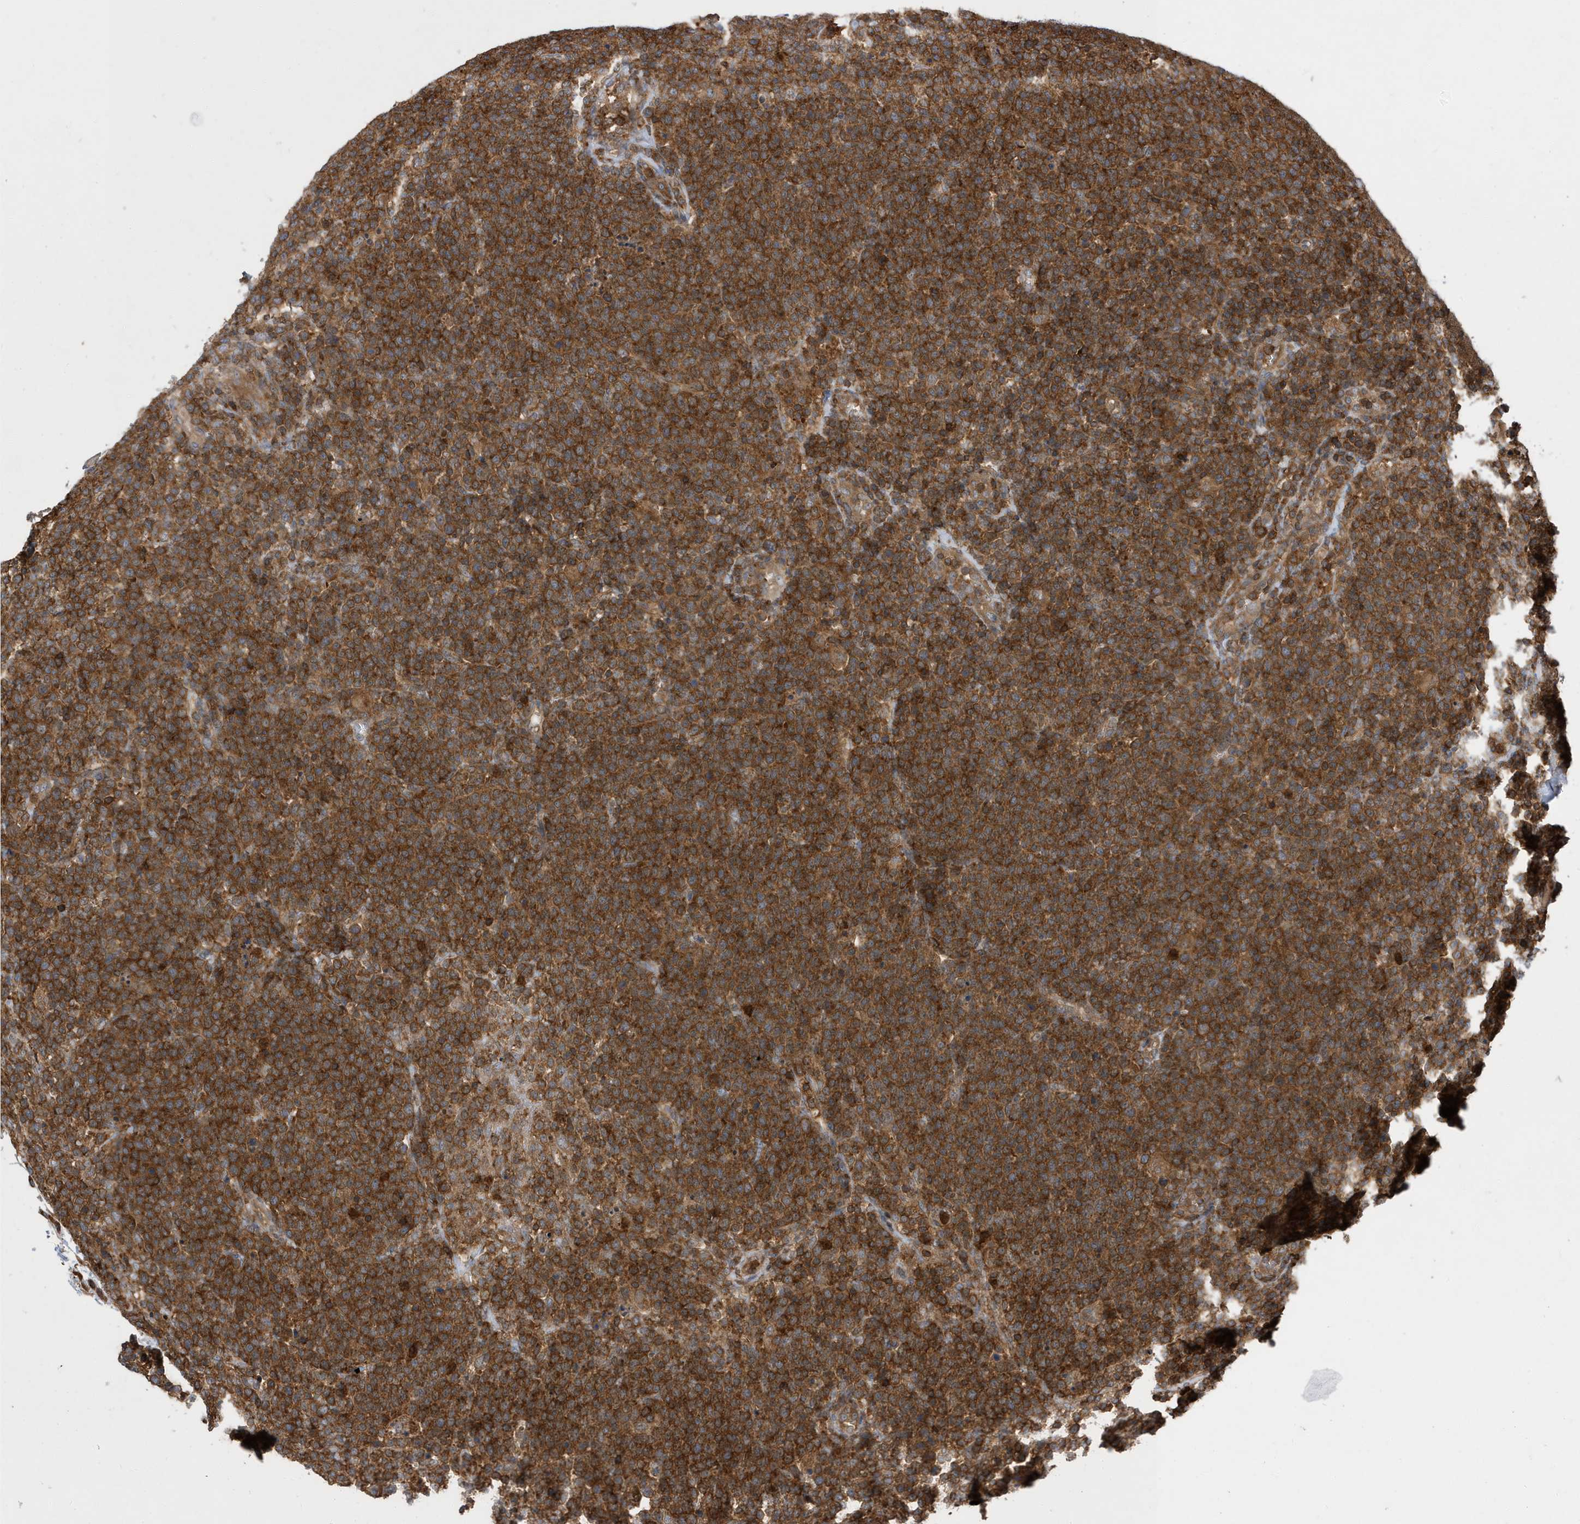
{"staining": {"intensity": "strong", "quantity": ">75%", "location": "cytoplasmic/membranous"}, "tissue": "lymphoma", "cell_type": "Tumor cells", "image_type": "cancer", "snomed": [{"axis": "morphology", "description": "Malignant lymphoma, non-Hodgkin's type, High grade"}, {"axis": "topography", "description": "Lymph node"}], "caption": "A high-resolution micrograph shows immunohistochemistry (IHC) staining of malignant lymphoma, non-Hodgkin's type (high-grade), which exhibits strong cytoplasmic/membranous expression in approximately >75% of tumor cells.", "gene": "LAPTM4A", "patient": {"sex": "male", "age": 61}}